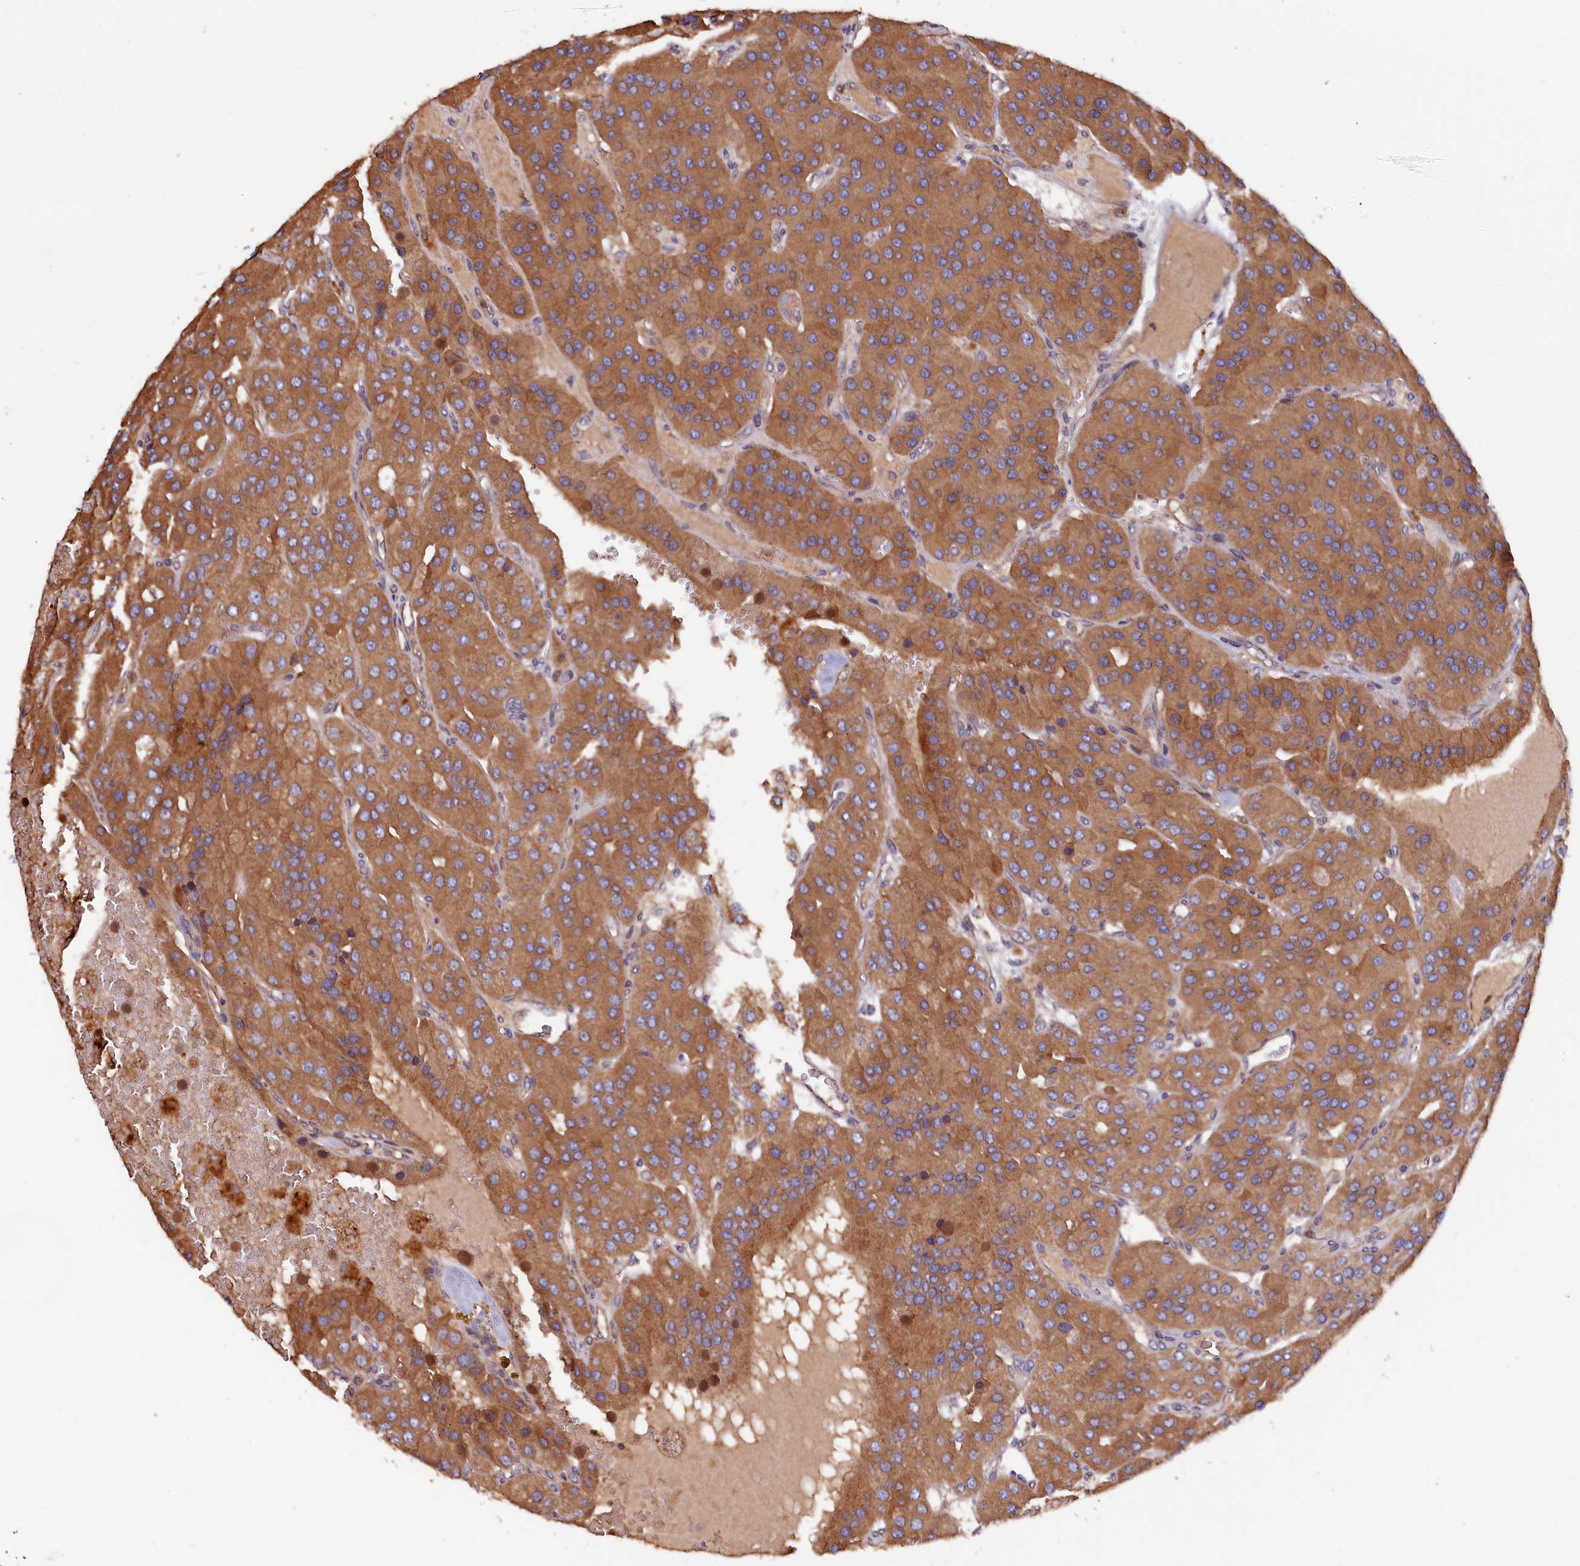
{"staining": {"intensity": "moderate", "quantity": ">75%", "location": "cytoplasmic/membranous"}, "tissue": "parathyroid gland", "cell_type": "Glandular cells", "image_type": "normal", "snomed": [{"axis": "morphology", "description": "Normal tissue, NOS"}, {"axis": "morphology", "description": "Adenoma, NOS"}, {"axis": "topography", "description": "Parathyroid gland"}], "caption": "Immunohistochemistry (DAB (3,3'-diaminobenzidine)) staining of benign parathyroid gland displays moderate cytoplasmic/membranous protein expression in approximately >75% of glandular cells. (brown staining indicates protein expression, while blue staining denotes nuclei).", "gene": "GREB1L", "patient": {"sex": "female", "age": 86}}